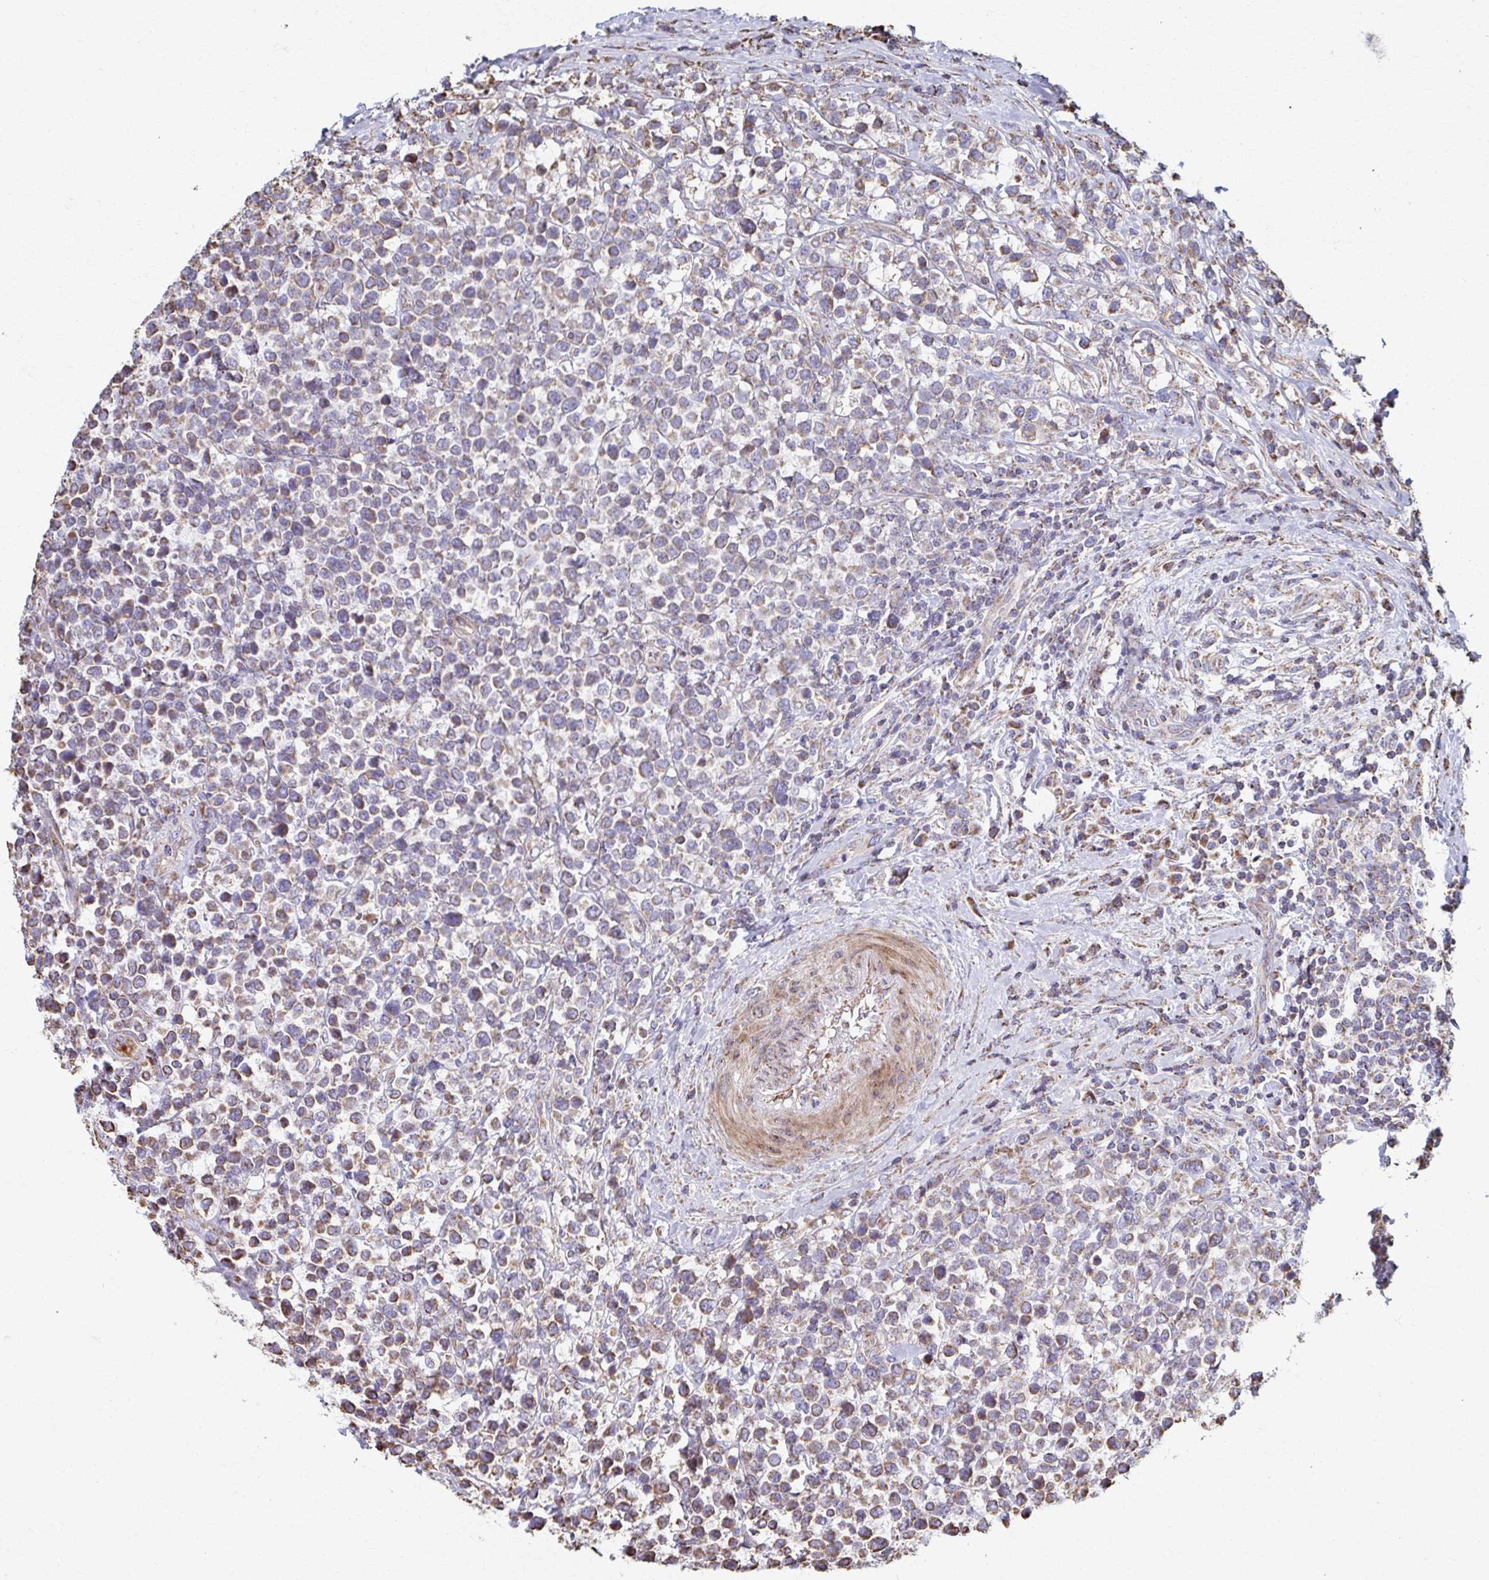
{"staining": {"intensity": "weak", "quantity": "<25%", "location": "cytoplasmic/membranous"}, "tissue": "lymphoma", "cell_type": "Tumor cells", "image_type": "cancer", "snomed": [{"axis": "morphology", "description": "Malignant lymphoma, non-Hodgkin's type, High grade"}, {"axis": "topography", "description": "Soft tissue"}], "caption": "There is no significant positivity in tumor cells of malignant lymphoma, non-Hodgkin's type (high-grade).", "gene": "SAT1", "patient": {"sex": "female", "age": 56}}